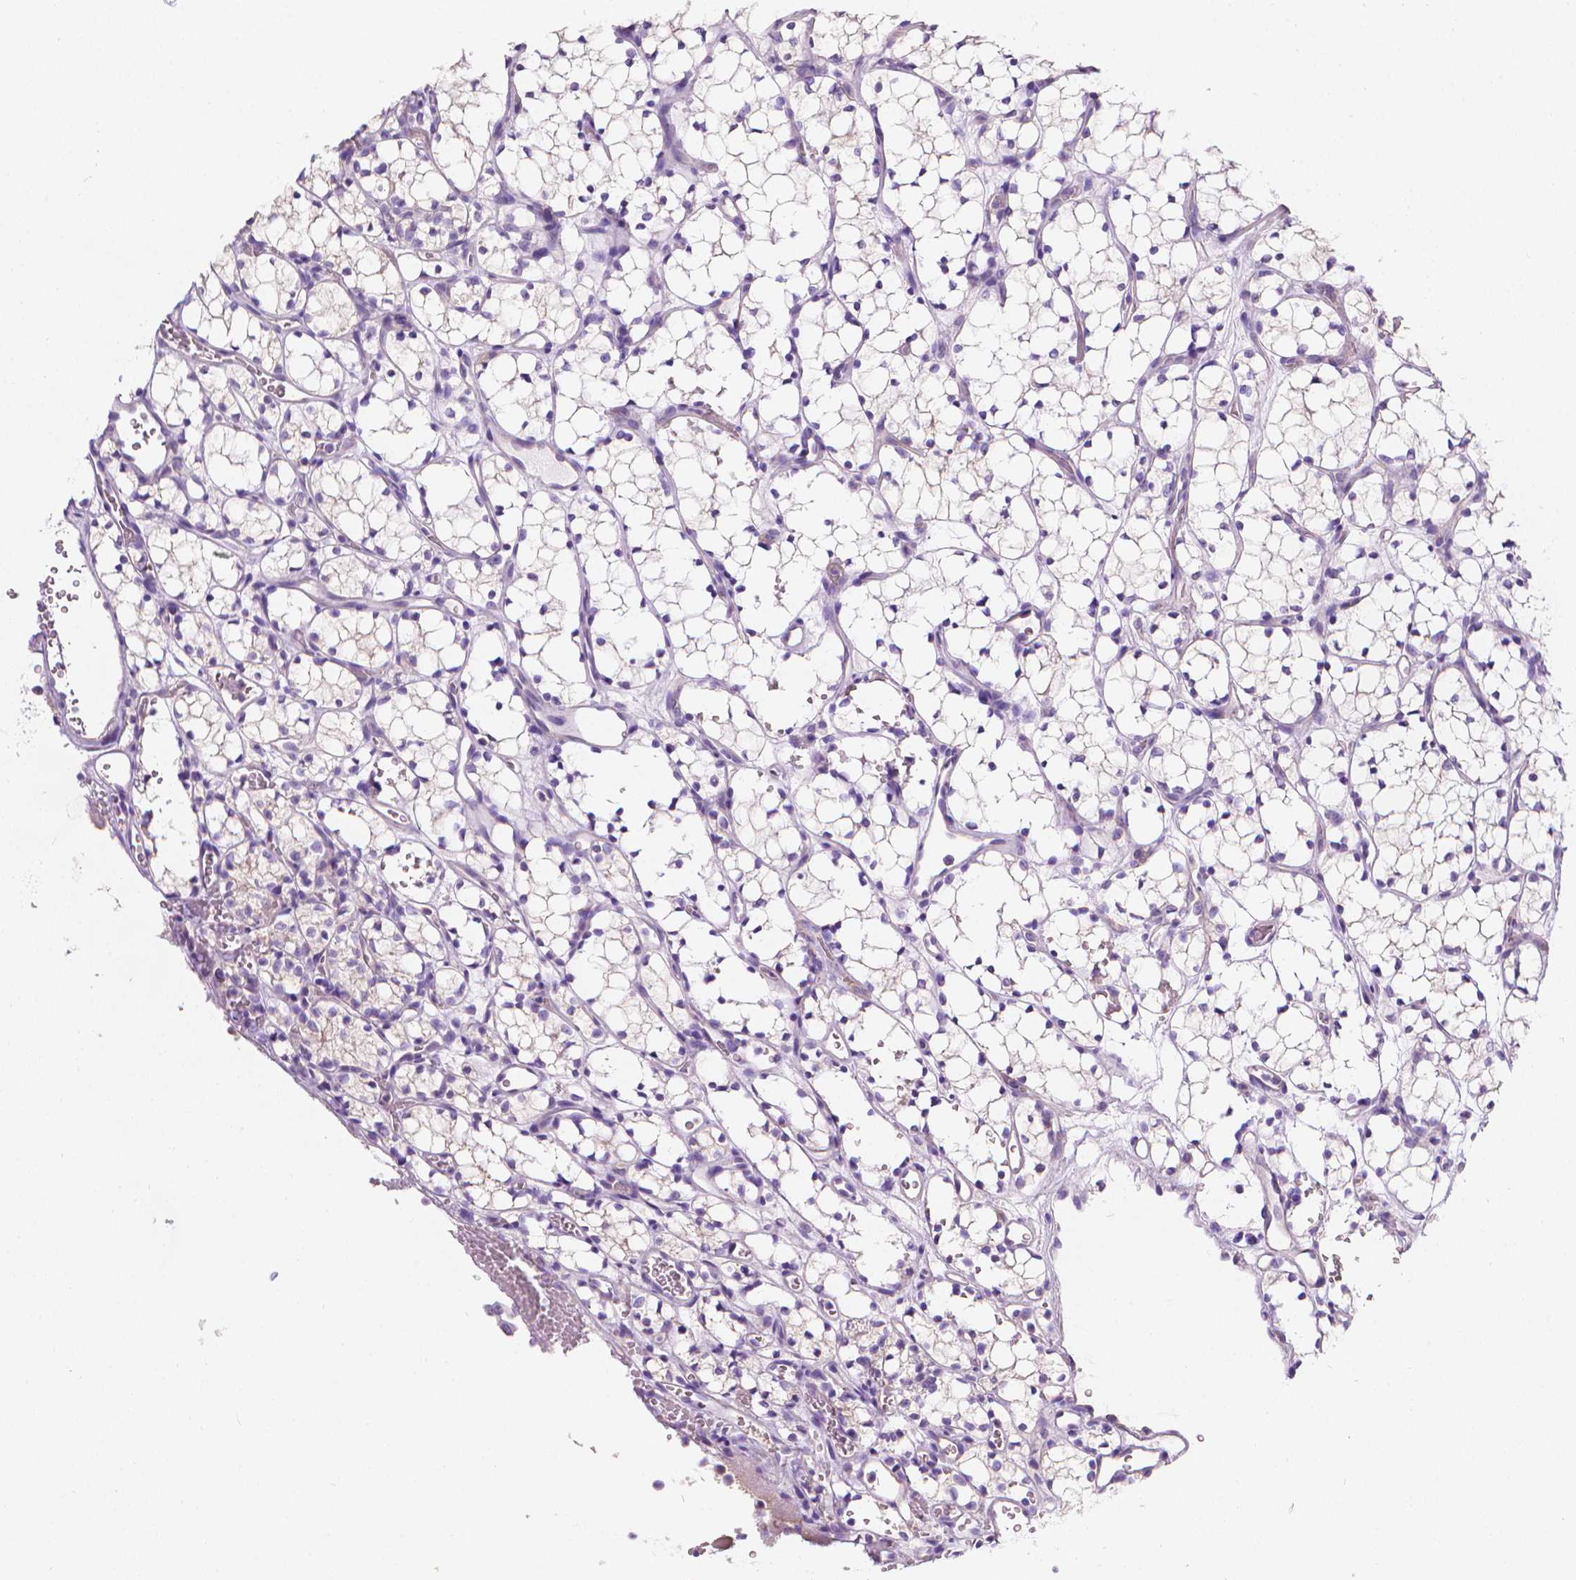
{"staining": {"intensity": "negative", "quantity": "none", "location": "none"}, "tissue": "renal cancer", "cell_type": "Tumor cells", "image_type": "cancer", "snomed": [{"axis": "morphology", "description": "Adenocarcinoma, NOS"}, {"axis": "topography", "description": "Kidney"}], "caption": "Adenocarcinoma (renal) was stained to show a protein in brown. There is no significant positivity in tumor cells. (IHC, brightfield microscopy, high magnification).", "gene": "FASN", "patient": {"sex": "female", "age": 69}}